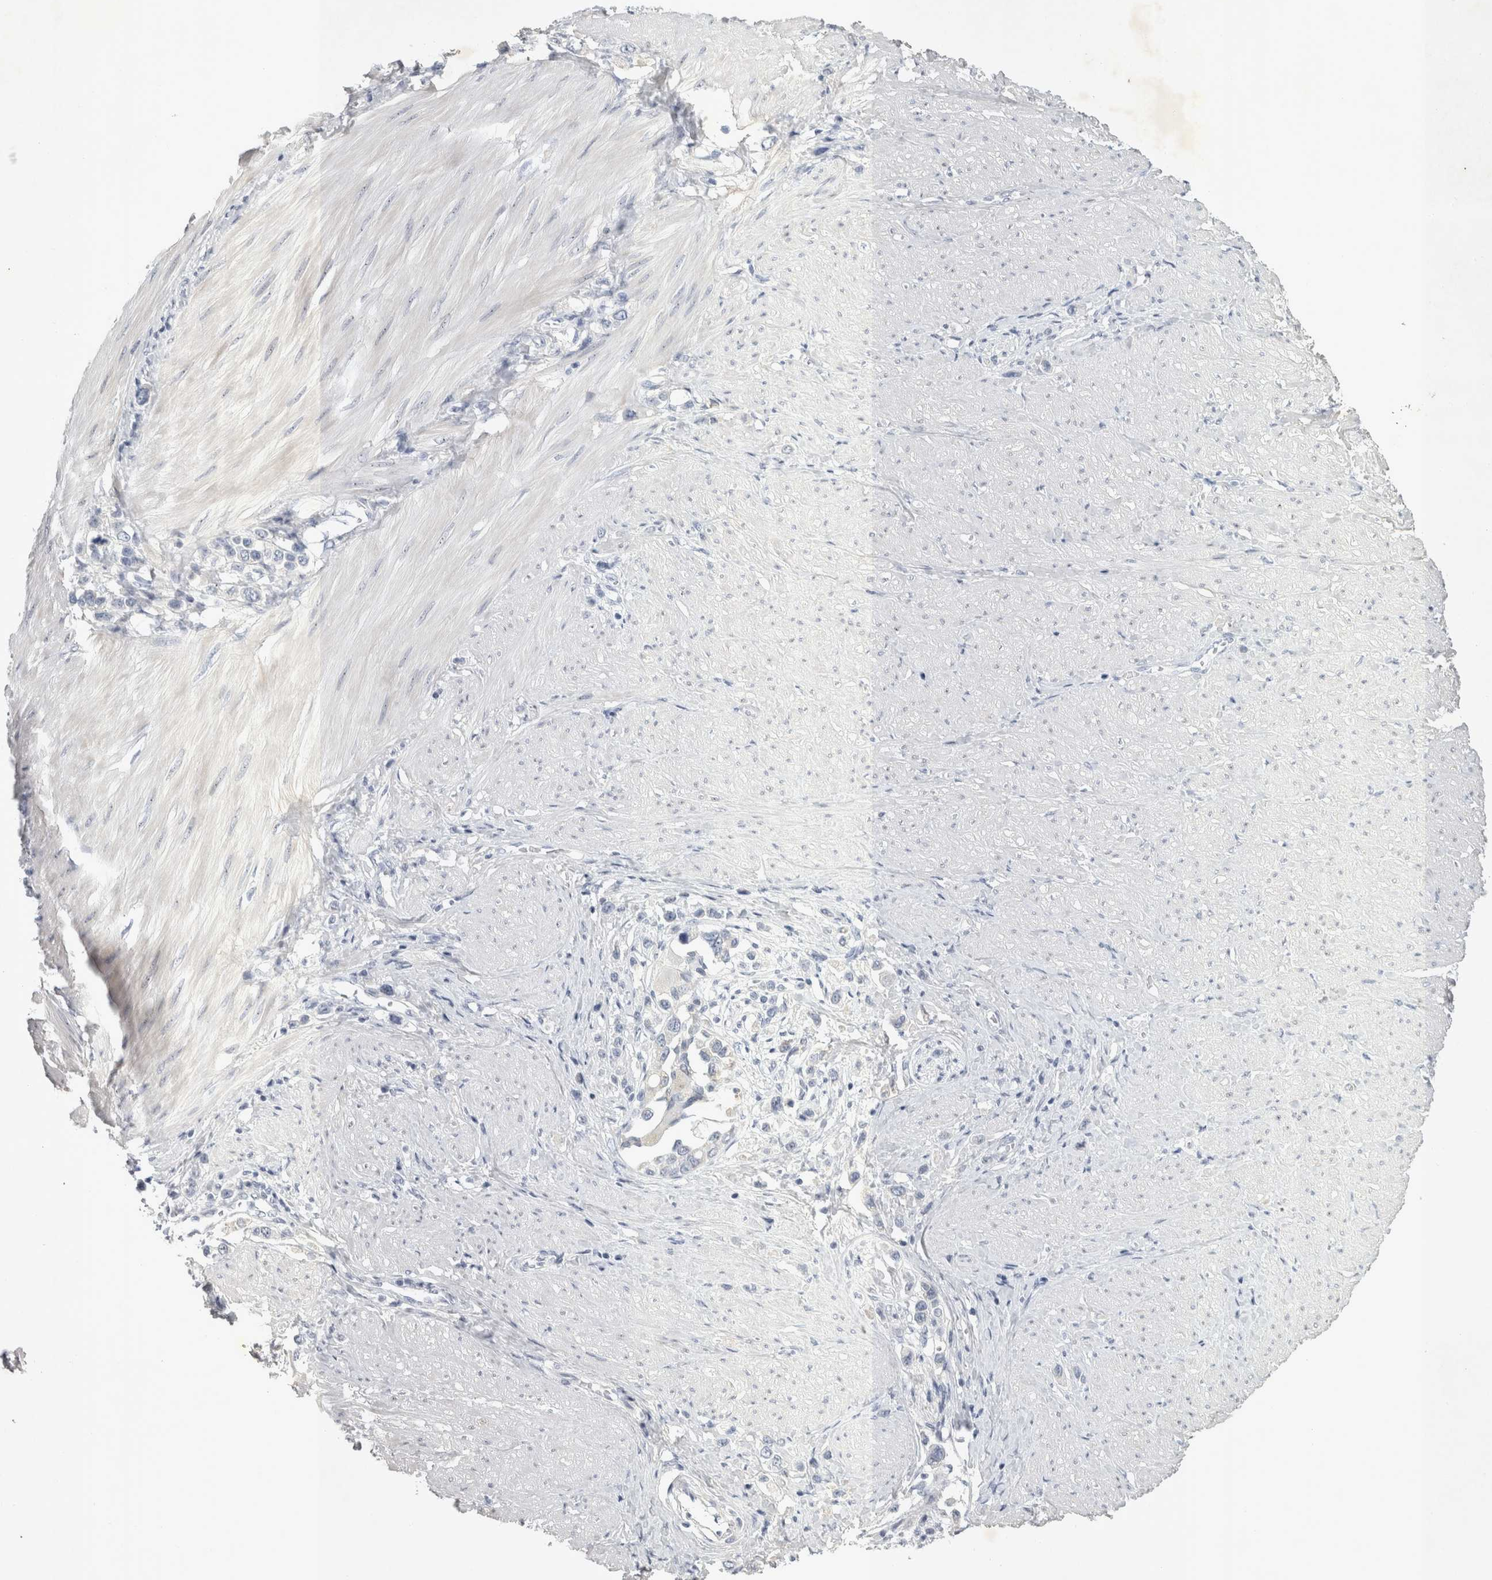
{"staining": {"intensity": "negative", "quantity": "none", "location": "none"}, "tissue": "stomach cancer", "cell_type": "Tumor cells", "image_type": "cancer", "snomed": [{"axis": "morphology", "description": "Adenocarcinoma, NOS"}, {"axis": "topography", "description": "Stomach"}], "caption": "Tumor cells are negative for brown protein staining in adenocarcinoma (stomach).", "gene": "FXYD7", "patient": {"sex": "female", "age": 65}}